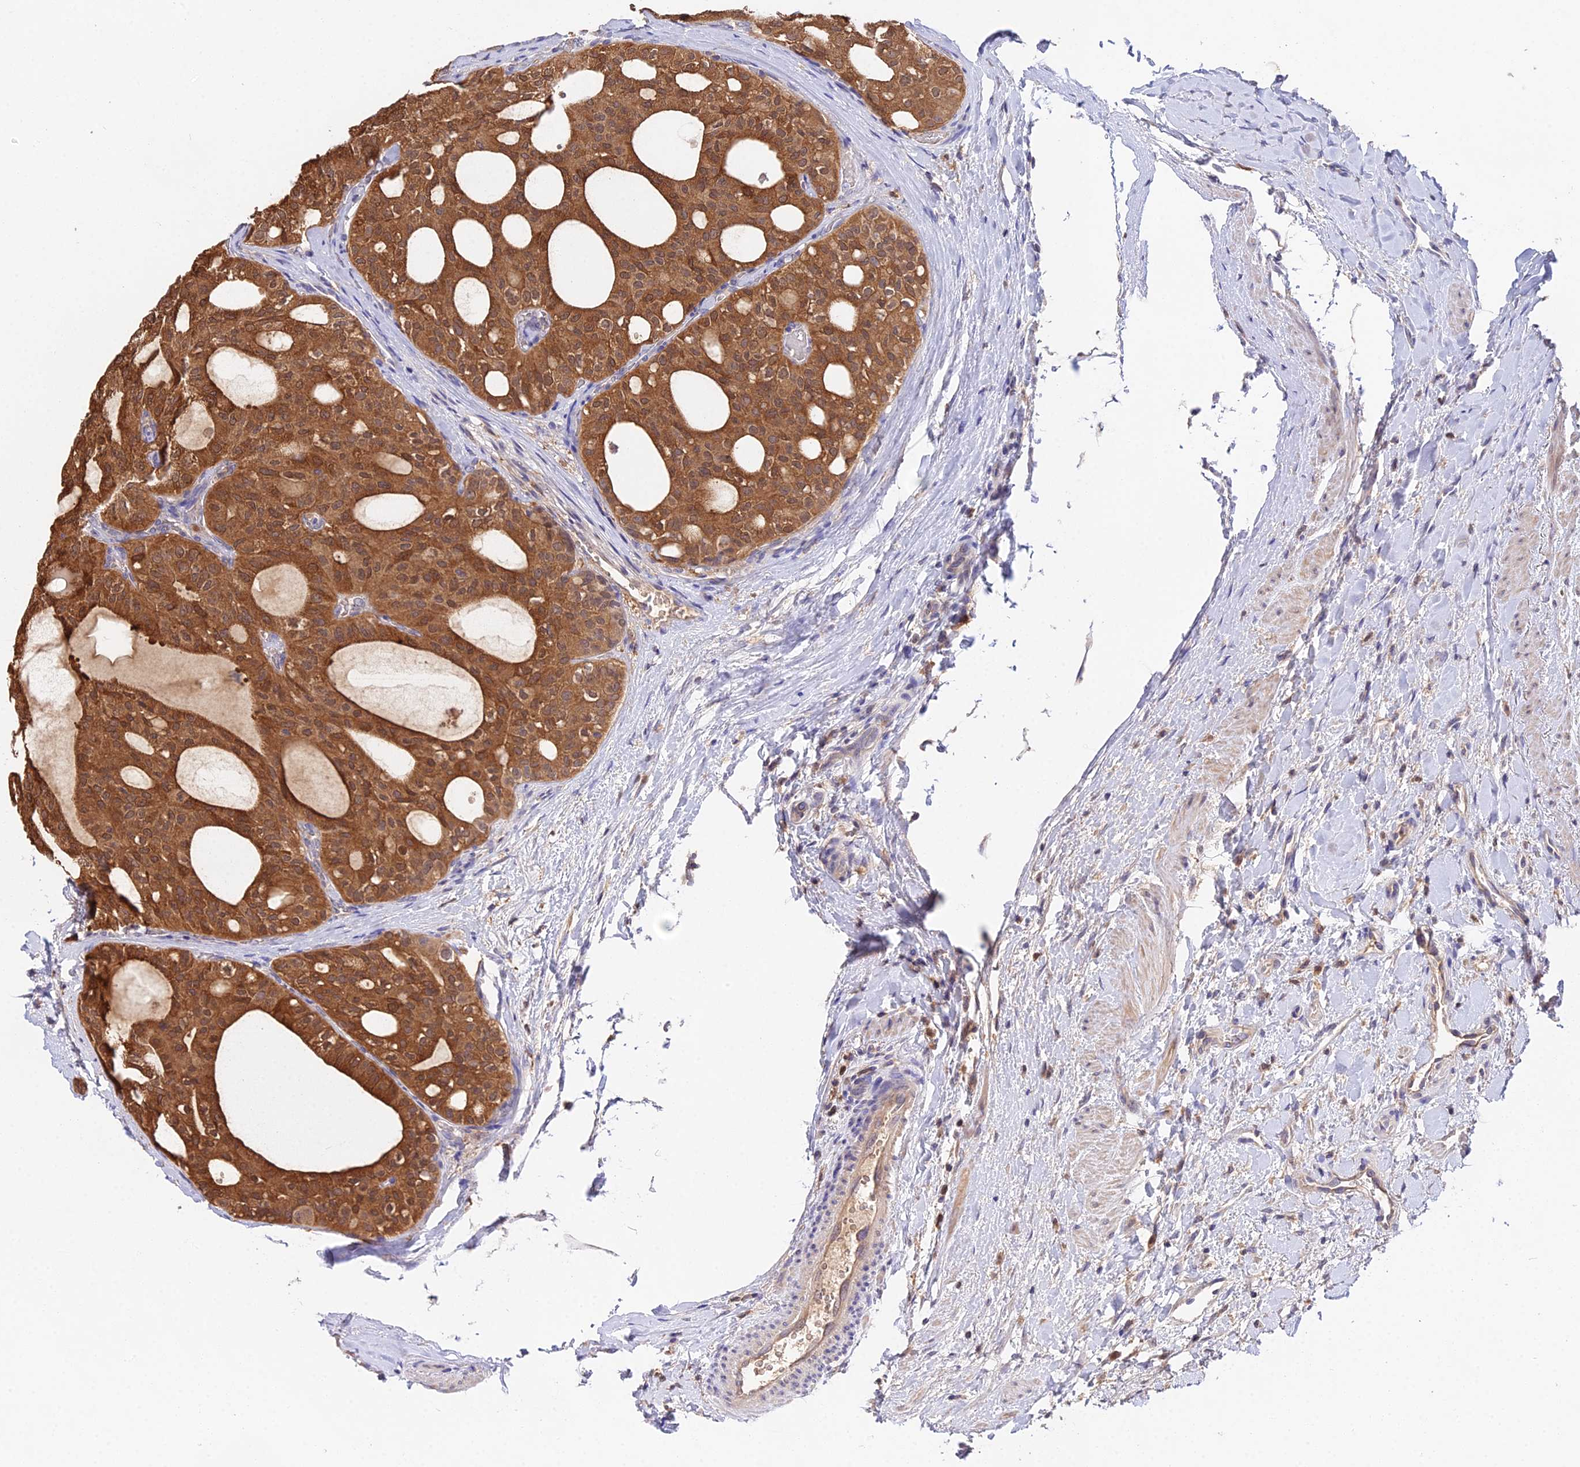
{"staining": {"intensity": "strong", "quantity": ">75%", "location": "cytoplasmic/membranous"}, "tissue": "thyroid cancer", "cell_type": "Tumor cells", "image_type": "cancer", "snomed": [{"axis": "morphology", "description": "Follicular adenoma carcinoma, NOS"}, {"axis": "topography", "description": "Thyroid gland"}], "caption": "Immunohistochemistry (IHC) histopathology image of human thyroid cancer stained for a protein (brown), which demonstrates high levels of strong cytoplasmic/membranous expression in about >75% of tumor cells.", "gene": "FBP1", "patient": {"sex": "male", "age": 75}}